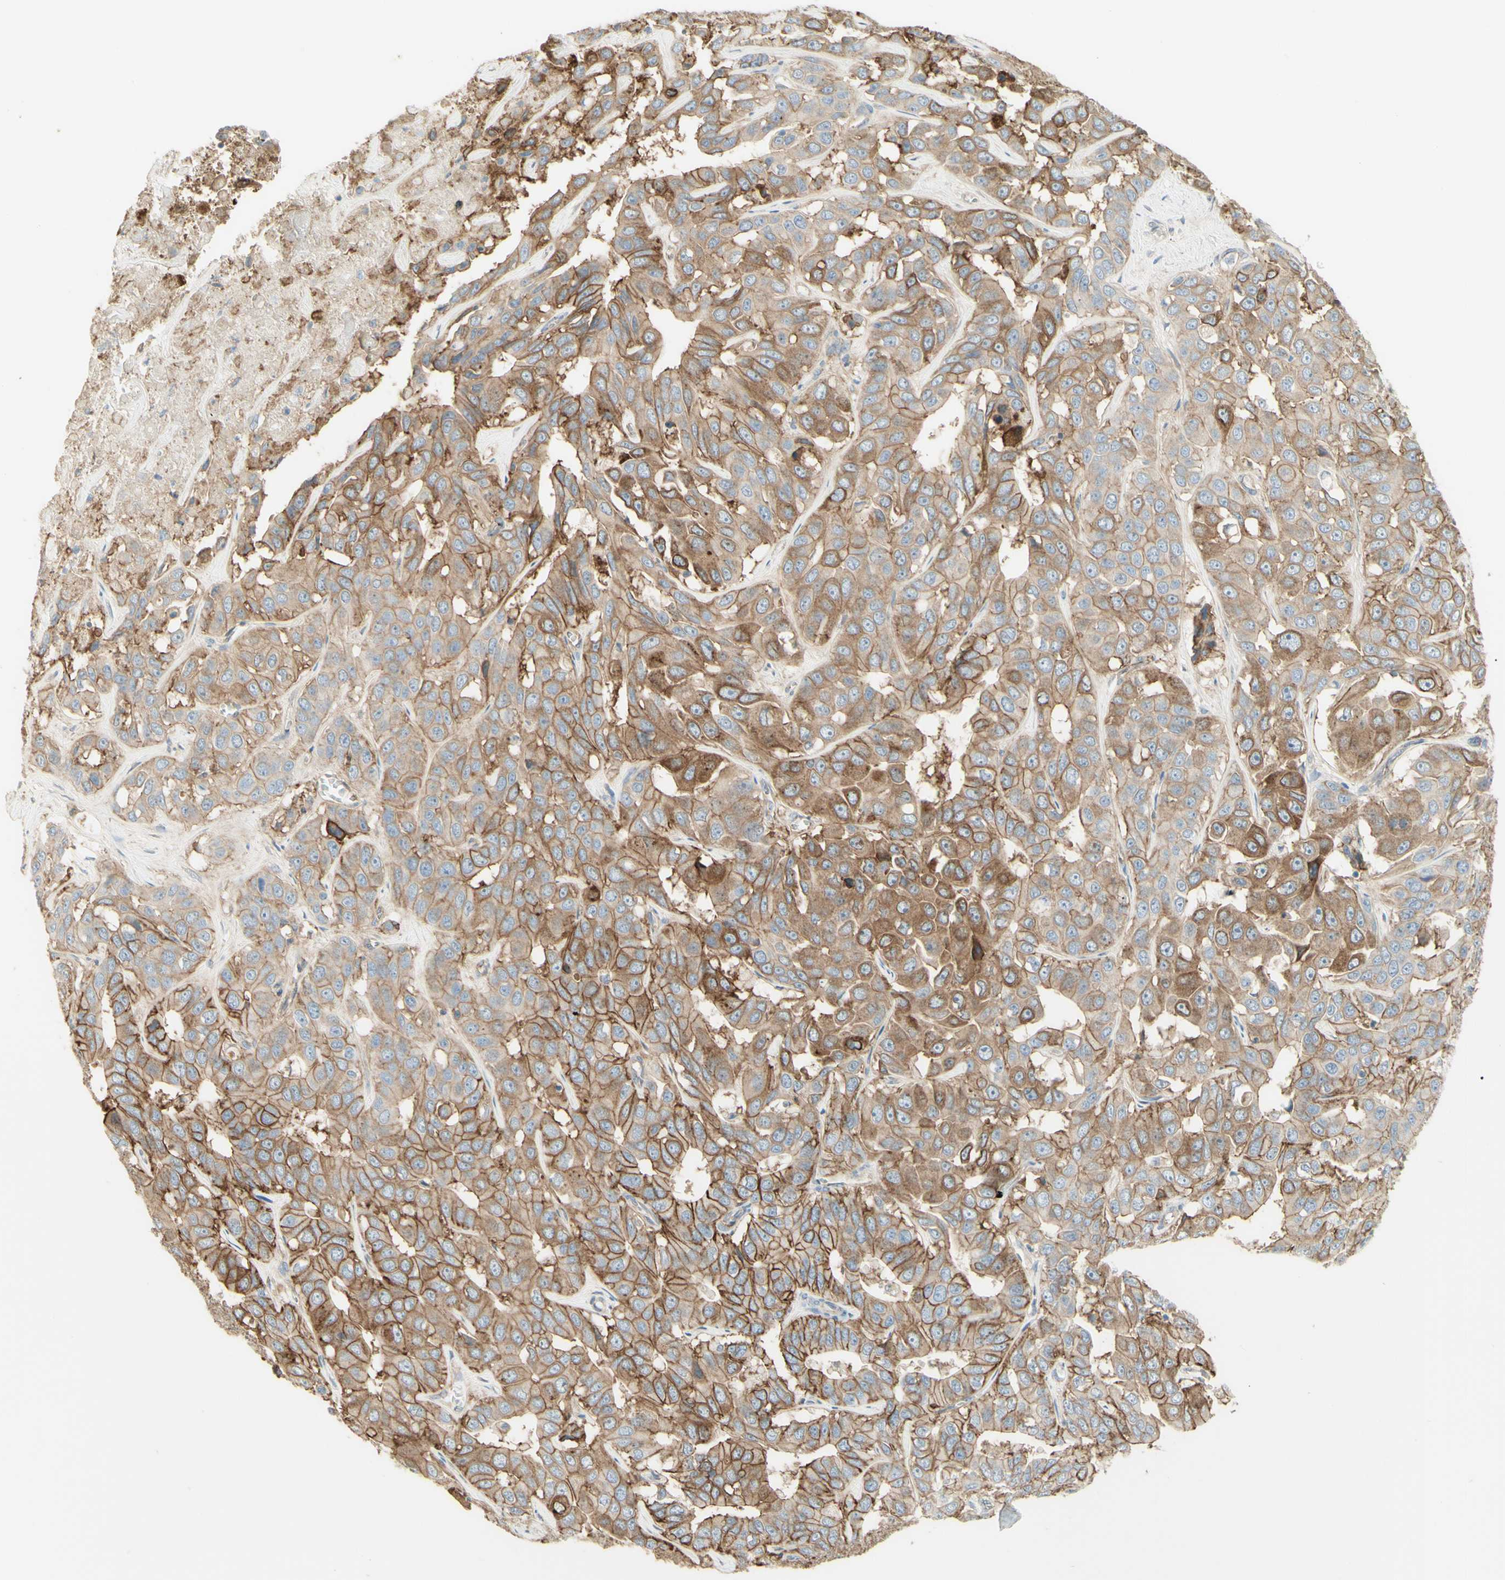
{"staining": {"intensity": "moderate", "quantity": ">75%", "location": "cytoplasmic/membranous"}, "tissue": "liver cancer", "cell_type": "Tumor cells", "image_type": "cancer", "snomed": [{"axis": "morphology", "description": "Cholangiocarcinoma"}, {"axis": "topography", "description": "Liver"}], "caption": "Tumor cells demonstrate medium levels of moderate cytoplasmic/membranous positivity in approximately >75% of cells in liver cholangiocarcinoma.", "gene": "RNF149", "patient": {"sex": "female", "age": 52}}